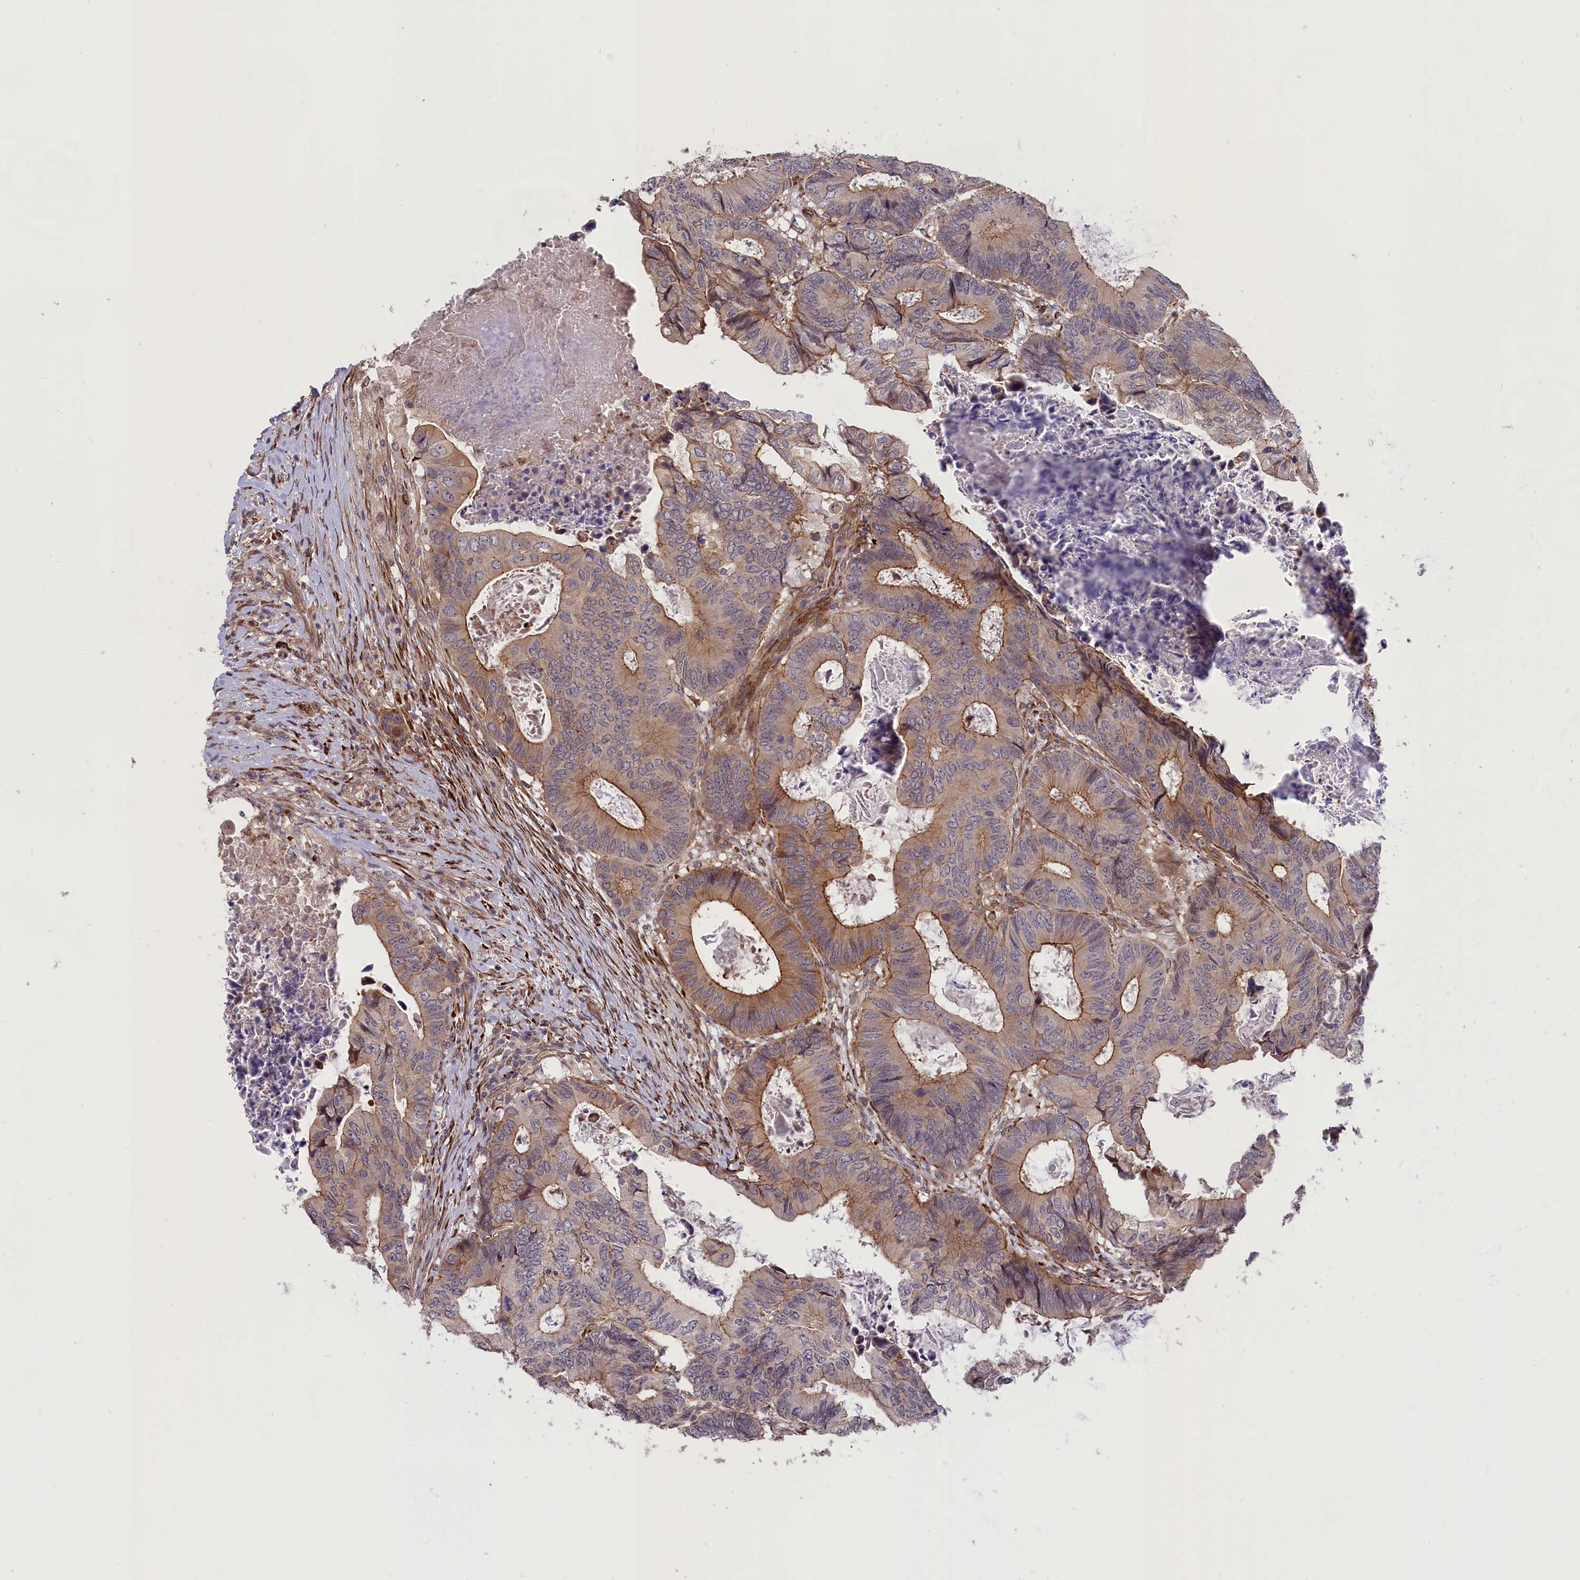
{"staining": {"intensity": "moderate", "quantity": ">75%", "location": "cytoplasmic/membranous"}, "tissue": "colorectal cancer", "cell_type": "Tumor cells", "image_type": "cancer", "snomed": [{"axis": "morphology", "description": "Adenocarcinoma, NOS"}, {"axis": "topography", "description": "Colon"}], "caption": "A medium amount of moderate cytoplasmic/membranous positivity is seen in approximately >75% of tumor cells in colorectal cancer tissue.", "gene": "DDX60L", "patient": {"sex": "male", "age": 85}}